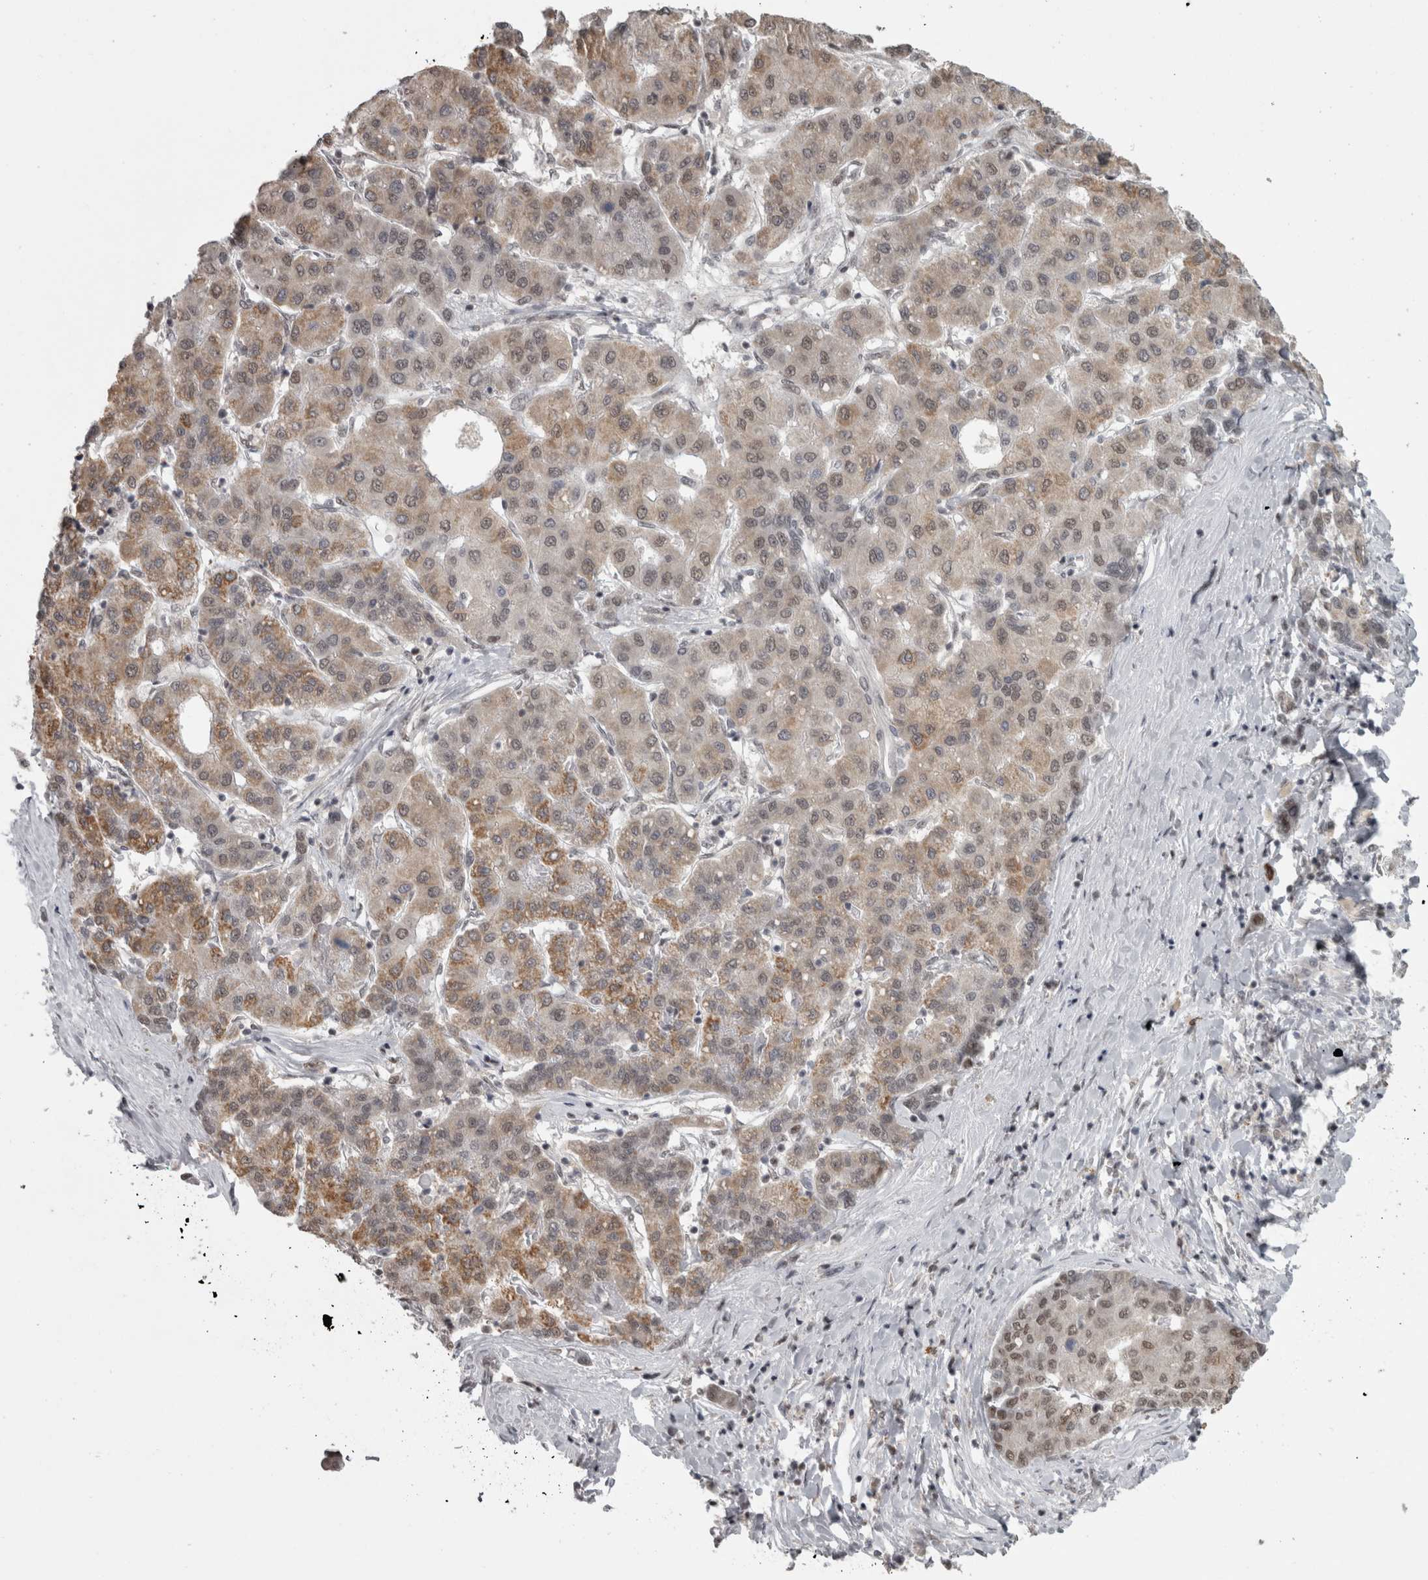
{"staining": {"intensity": "moderate", "quantity": ">75%", "location": "cytoplasmic/membranous,nuclear"}, "tissue": "liver cancer", "cell_type": "Tumor cells", "image_type": "cancer", "snomed": [{"axis": "morphology", "description": "Carcinoma, Hepatocellular, NOS"}, {"axis": "topography", "description": "Liver"}], "caption": "Hepatocellular carcinoma (liver) stained for a protein (brown) shows moderate cytoplasmic/membranous and nuclear positive expression in approximately >75% of tumor cells.", "gene": "MICU3", "patient": {"sex": "male", "age": 65}}